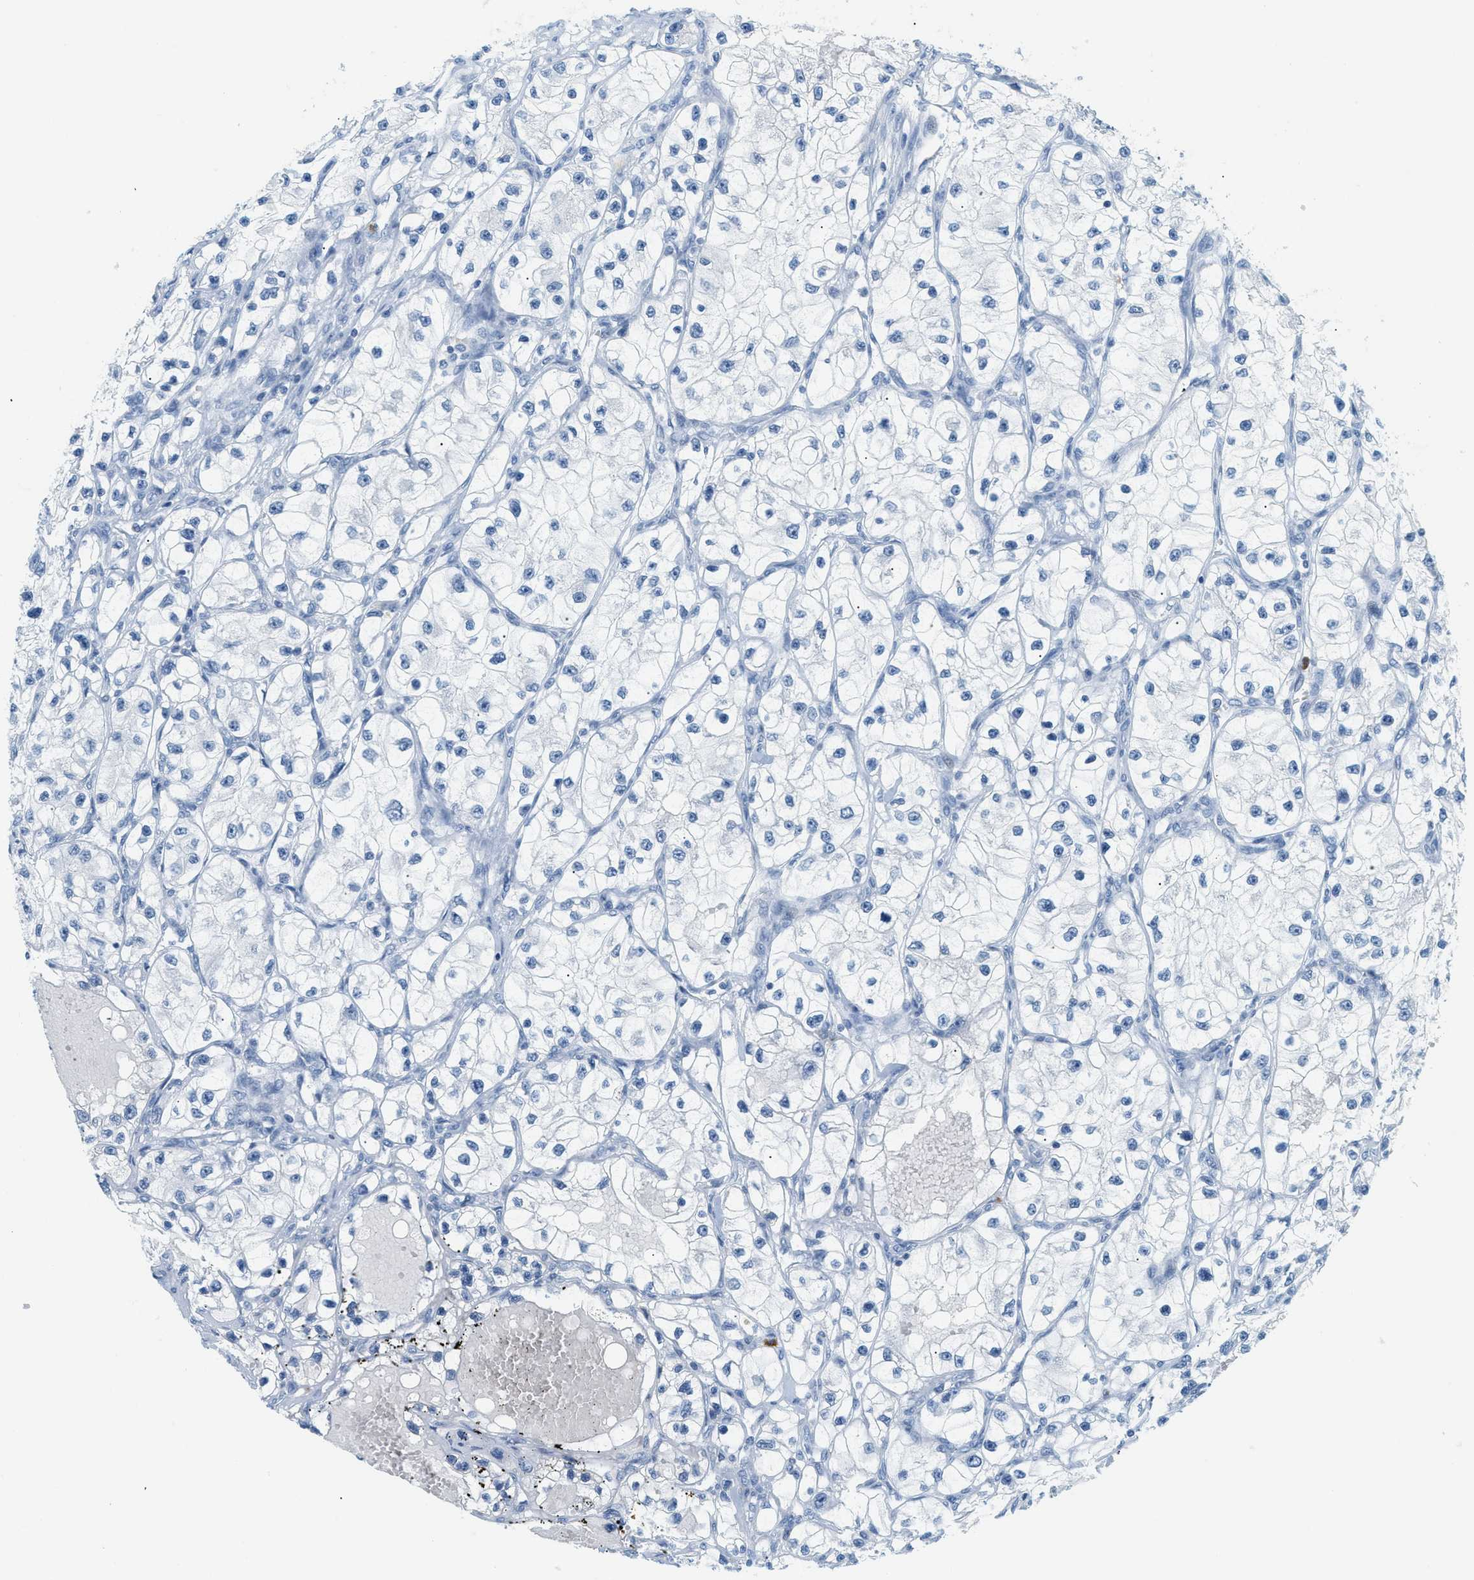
{"staining": {"intensity": "negative", "quantity": "none", "location": "none"}, "tissue": "renal cancer", "cell_type": "Tumor cells", "image_type": "cancer", "snomed": [{"axis": "morphology", "description": "Adenocarcinoma, NOS"}, {"axis": "topography", "description": "Kidney"}], "caption": "Immunohistochemistry of human adenocarcinoma (renal) exhibits no positivity in tumor cells.", "gene": "LCN2", "patient": {"sex": "female", "age": 57}}